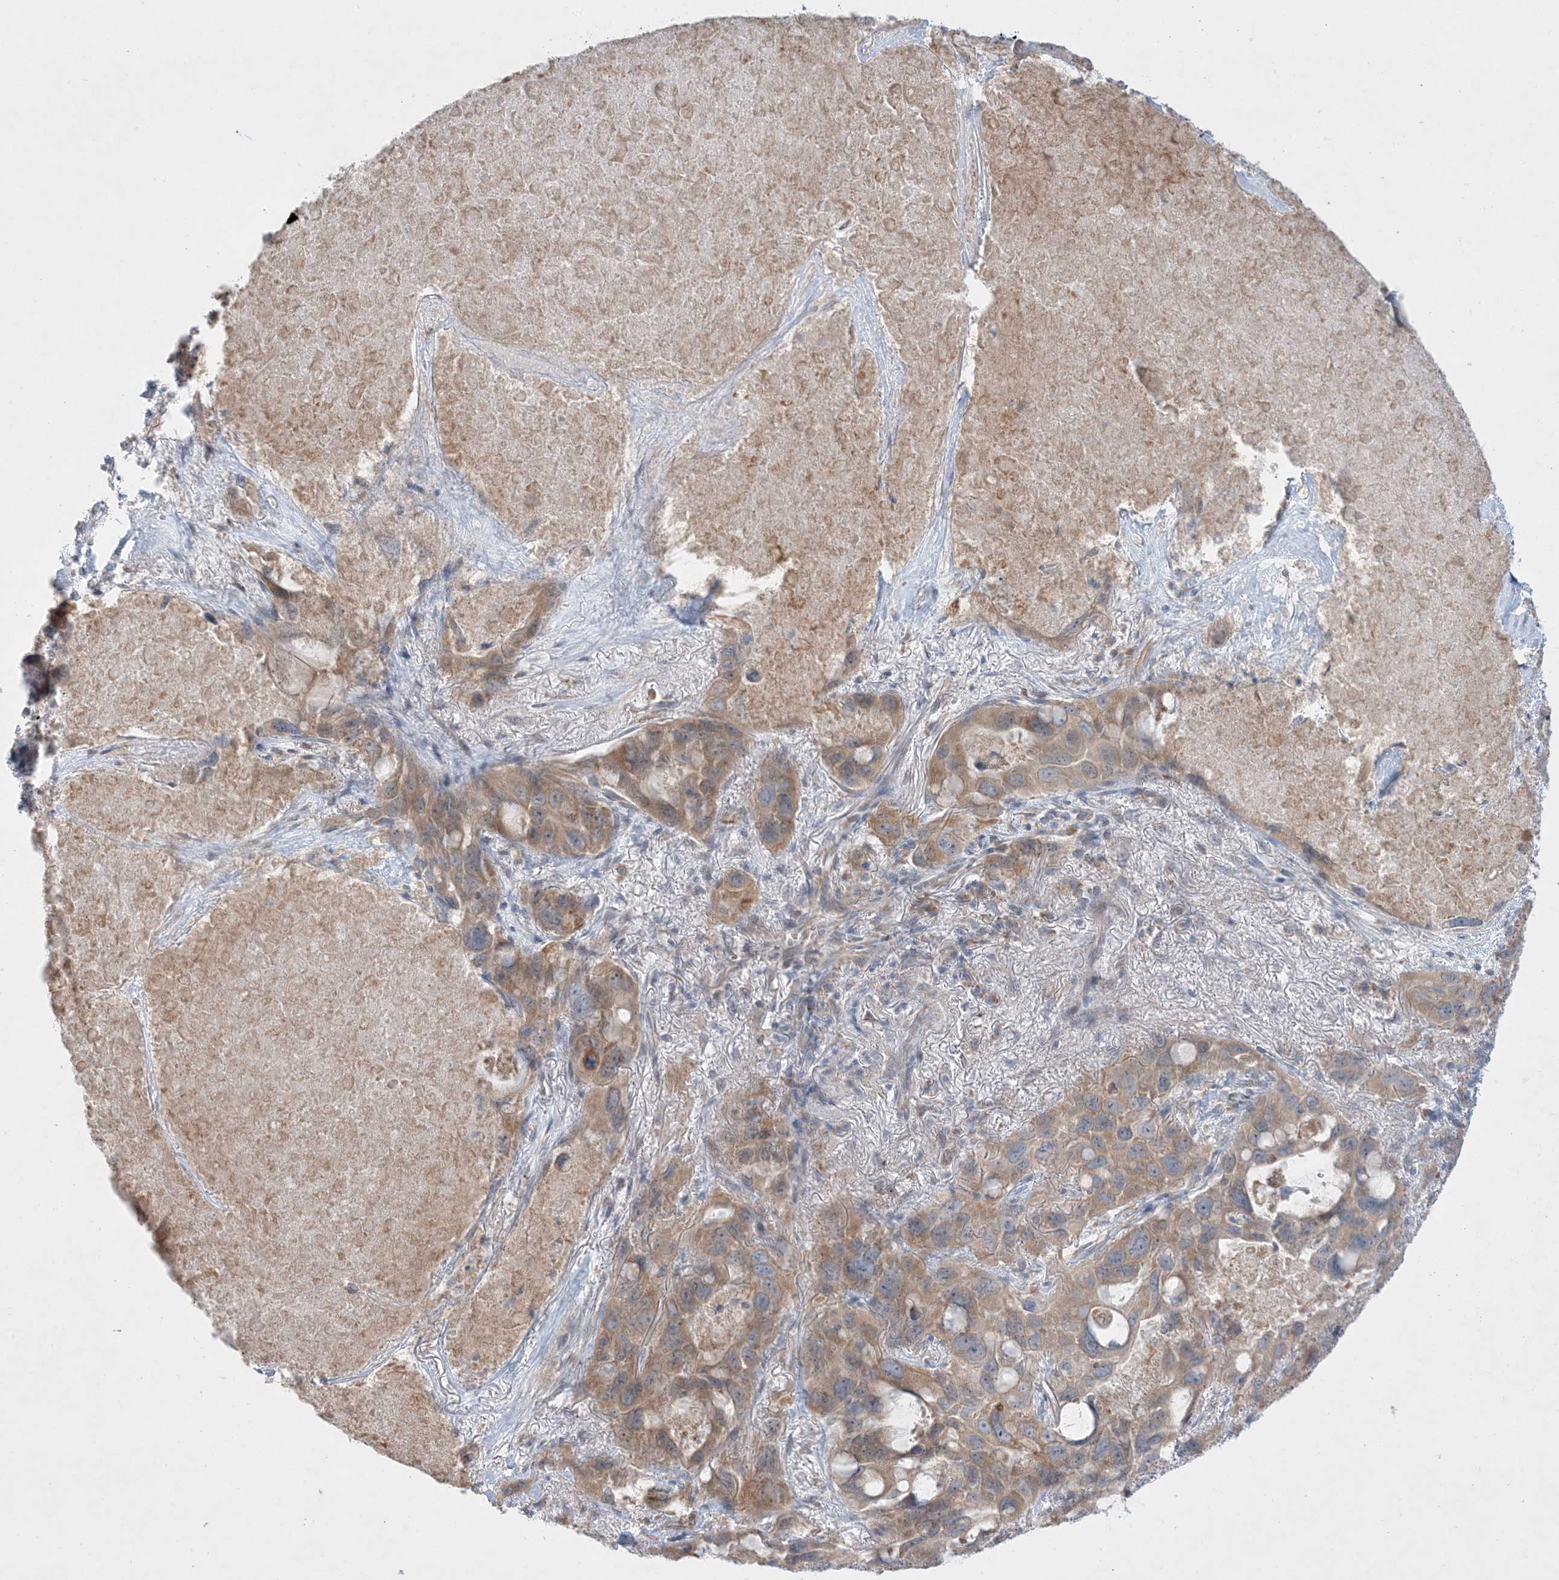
{"staining": {"intensity": "moderate", "quantity": ">75%", "location": "cytoplasmic/membranous"}, "tissue": "lung cancer", "cell_type": "Tumor cells", "image_type": "cancer", "snomed": [{"axis": "morphology", "description": "Squamous cell carcinoma, NOS"}, {"axis": "topography", "description": "Lung"}], "caption": "Moderate cytoplasmic/membranous expression is seen in approximately >75% of tumor cells in lung cancer. (Brightfield microscopy of DAB IHC at high magnification).", "gene": "MMGT1", "patient": {"sex": "female", "age": 73}}